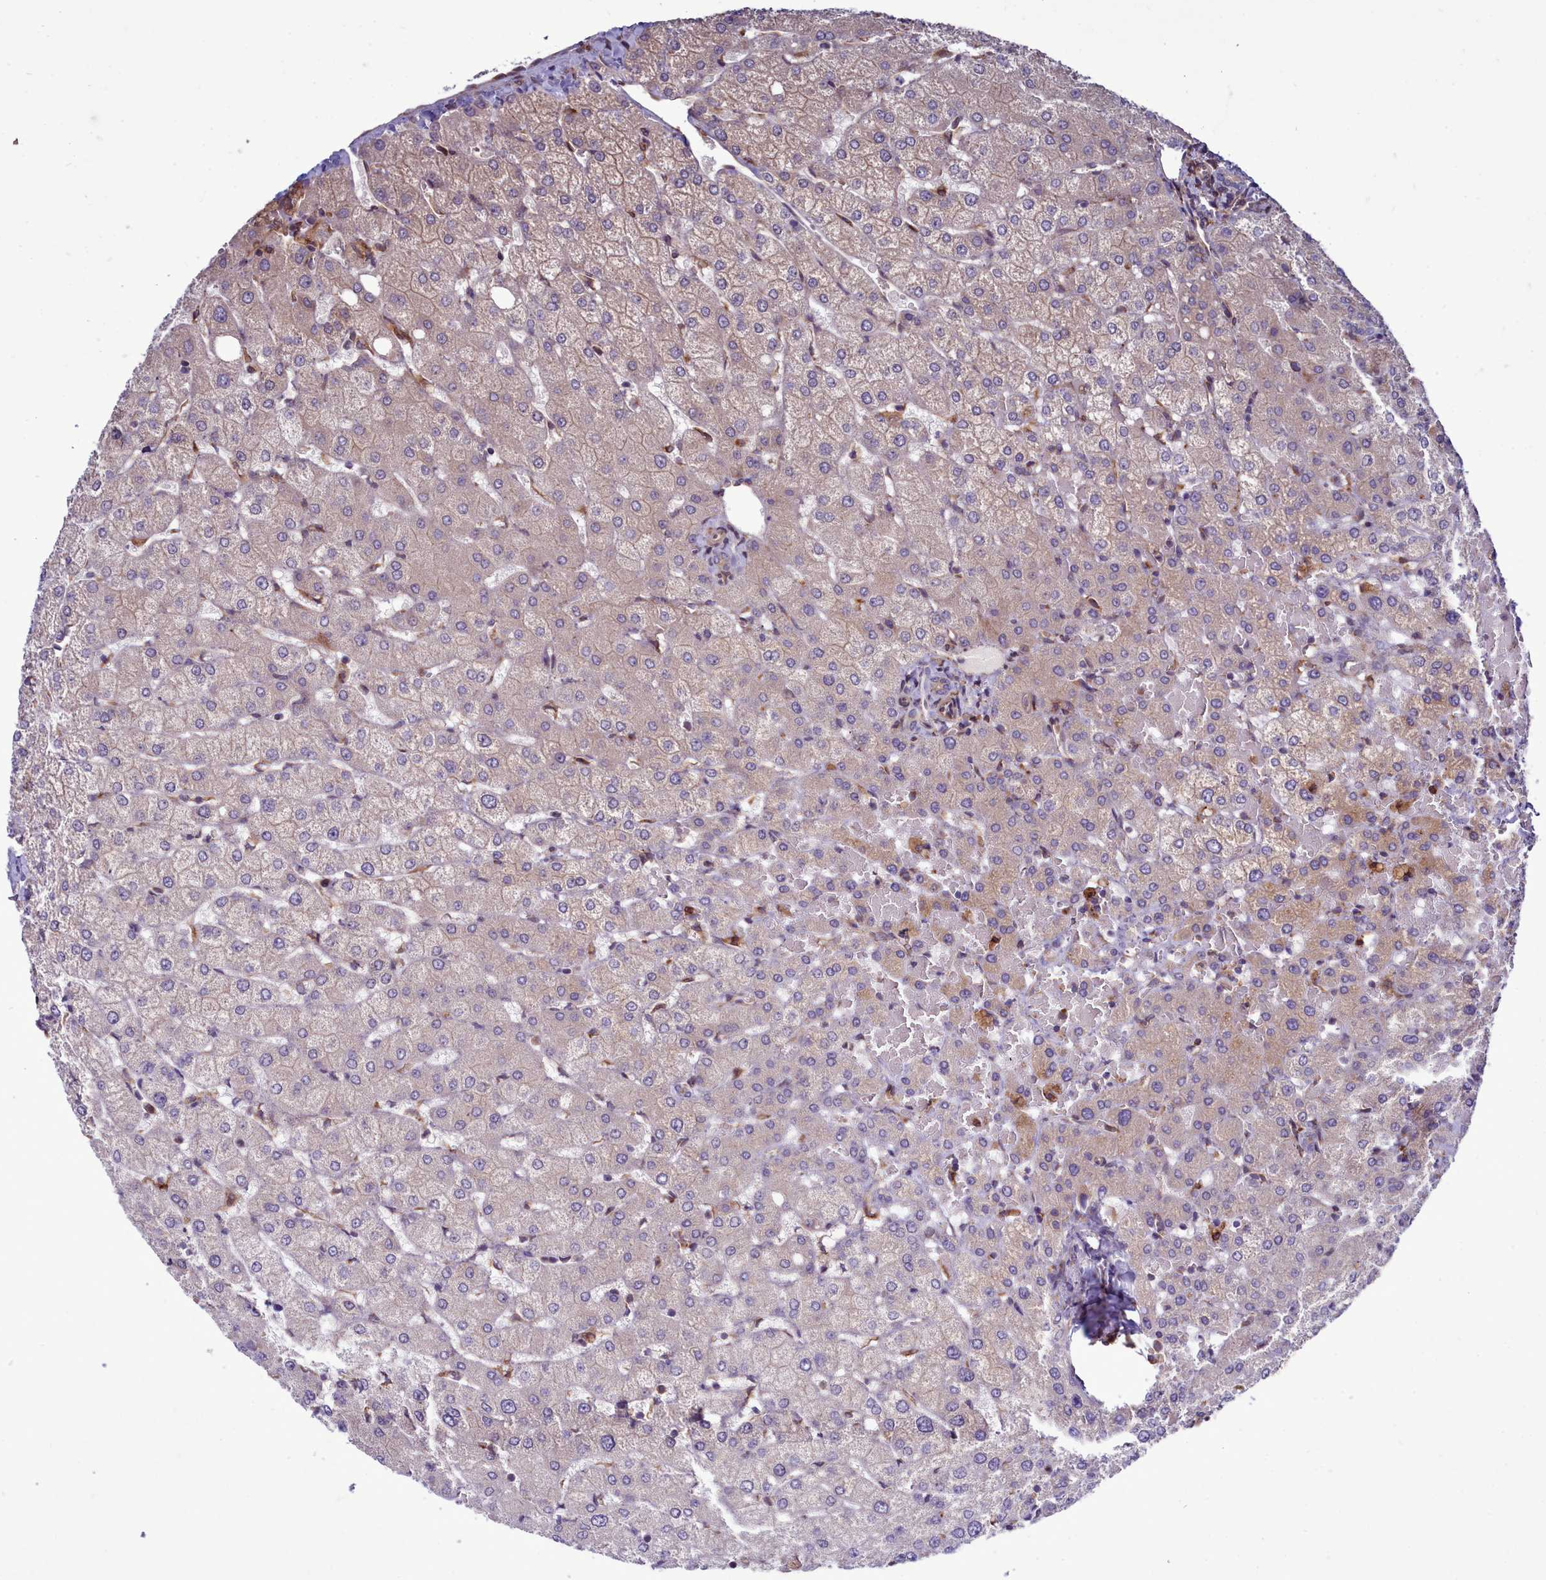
{"staining": {"intensity": "negative", "quantity": "none", "location": "none"}, "tissue": "liver", "cell_type": "Cholangiocytes", "image_type": "normal", "snomed": [{"axis": "morphology", "description": "Normal tissue, NOS"}, {"axis": "topography", "description": "Liver"}], "caption": "An immunohistochemistry histopathology image of benign liver is shown. There is no staining in cholangiocytes of liver.", "gene": "RAPGEF4", "patient": {"sex": "female", "age": 54}}